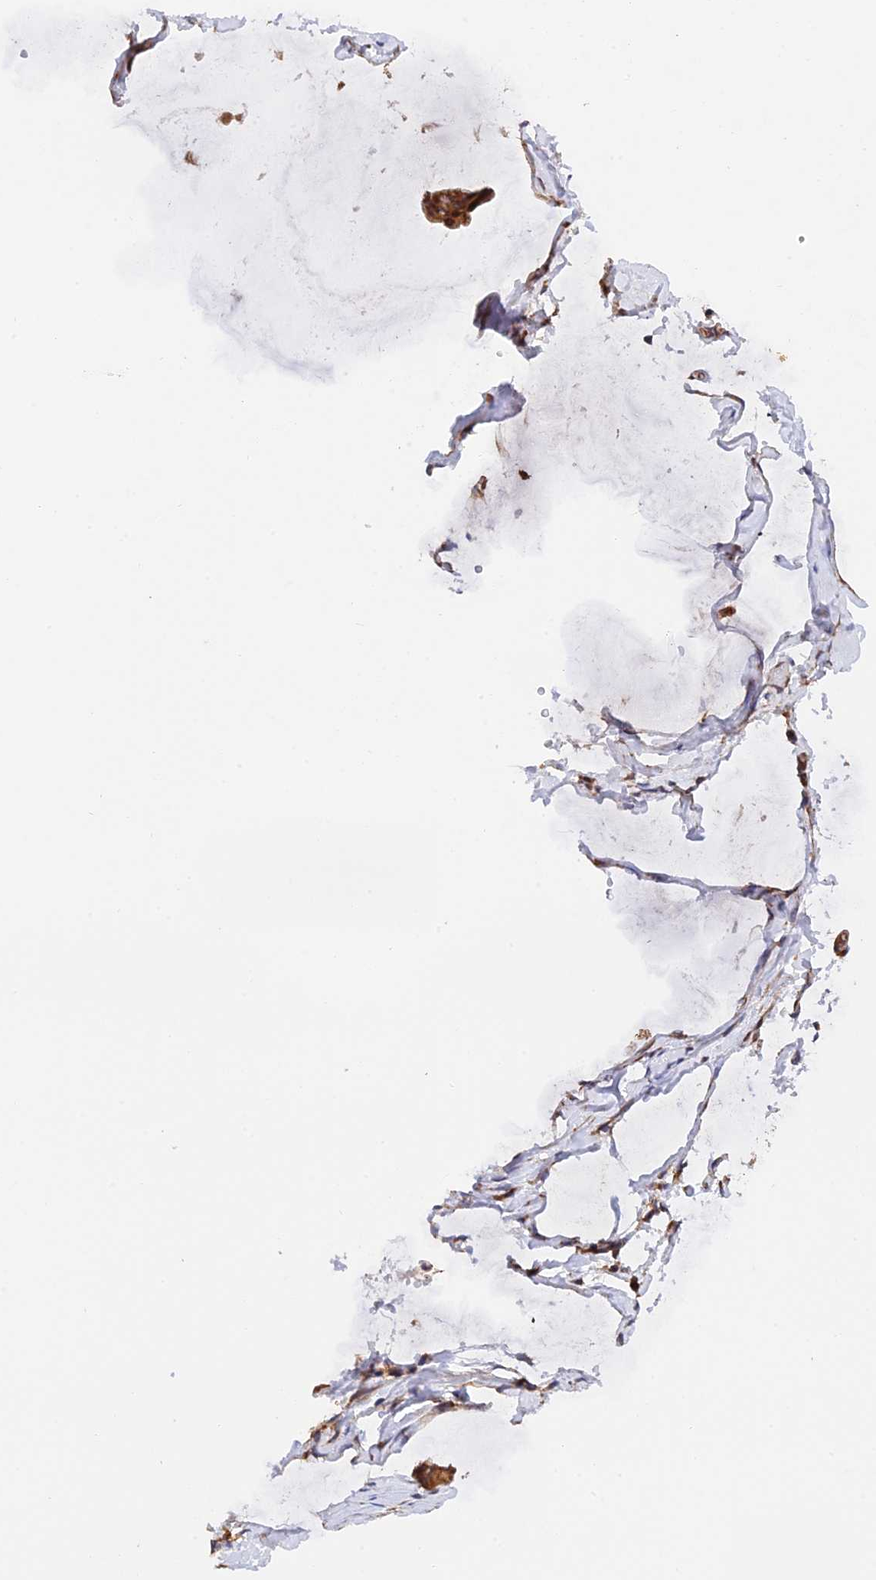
{"staining": {"intensity": "strong", "quantity": ">75%", "location": "cytoplasmic/membranous"}, "tissue": "ovarian cancer", "cell_type": "Tumor cells", "image_type": "cancer", "snomed": [{"axis": "morphology", "description": "Cystadenocarcinoma, mucinous, NOS"}, {"axis": "topography", "description": "Ovary"}], "caption": "Mucinous cystadenocarcinoma (ovarian) tissue displays strong cytoplasmic/membranous positivity in approximately >75% of tumor cells", "gene": "RPL5", "patient": {"sex": "female", "age": 73}}